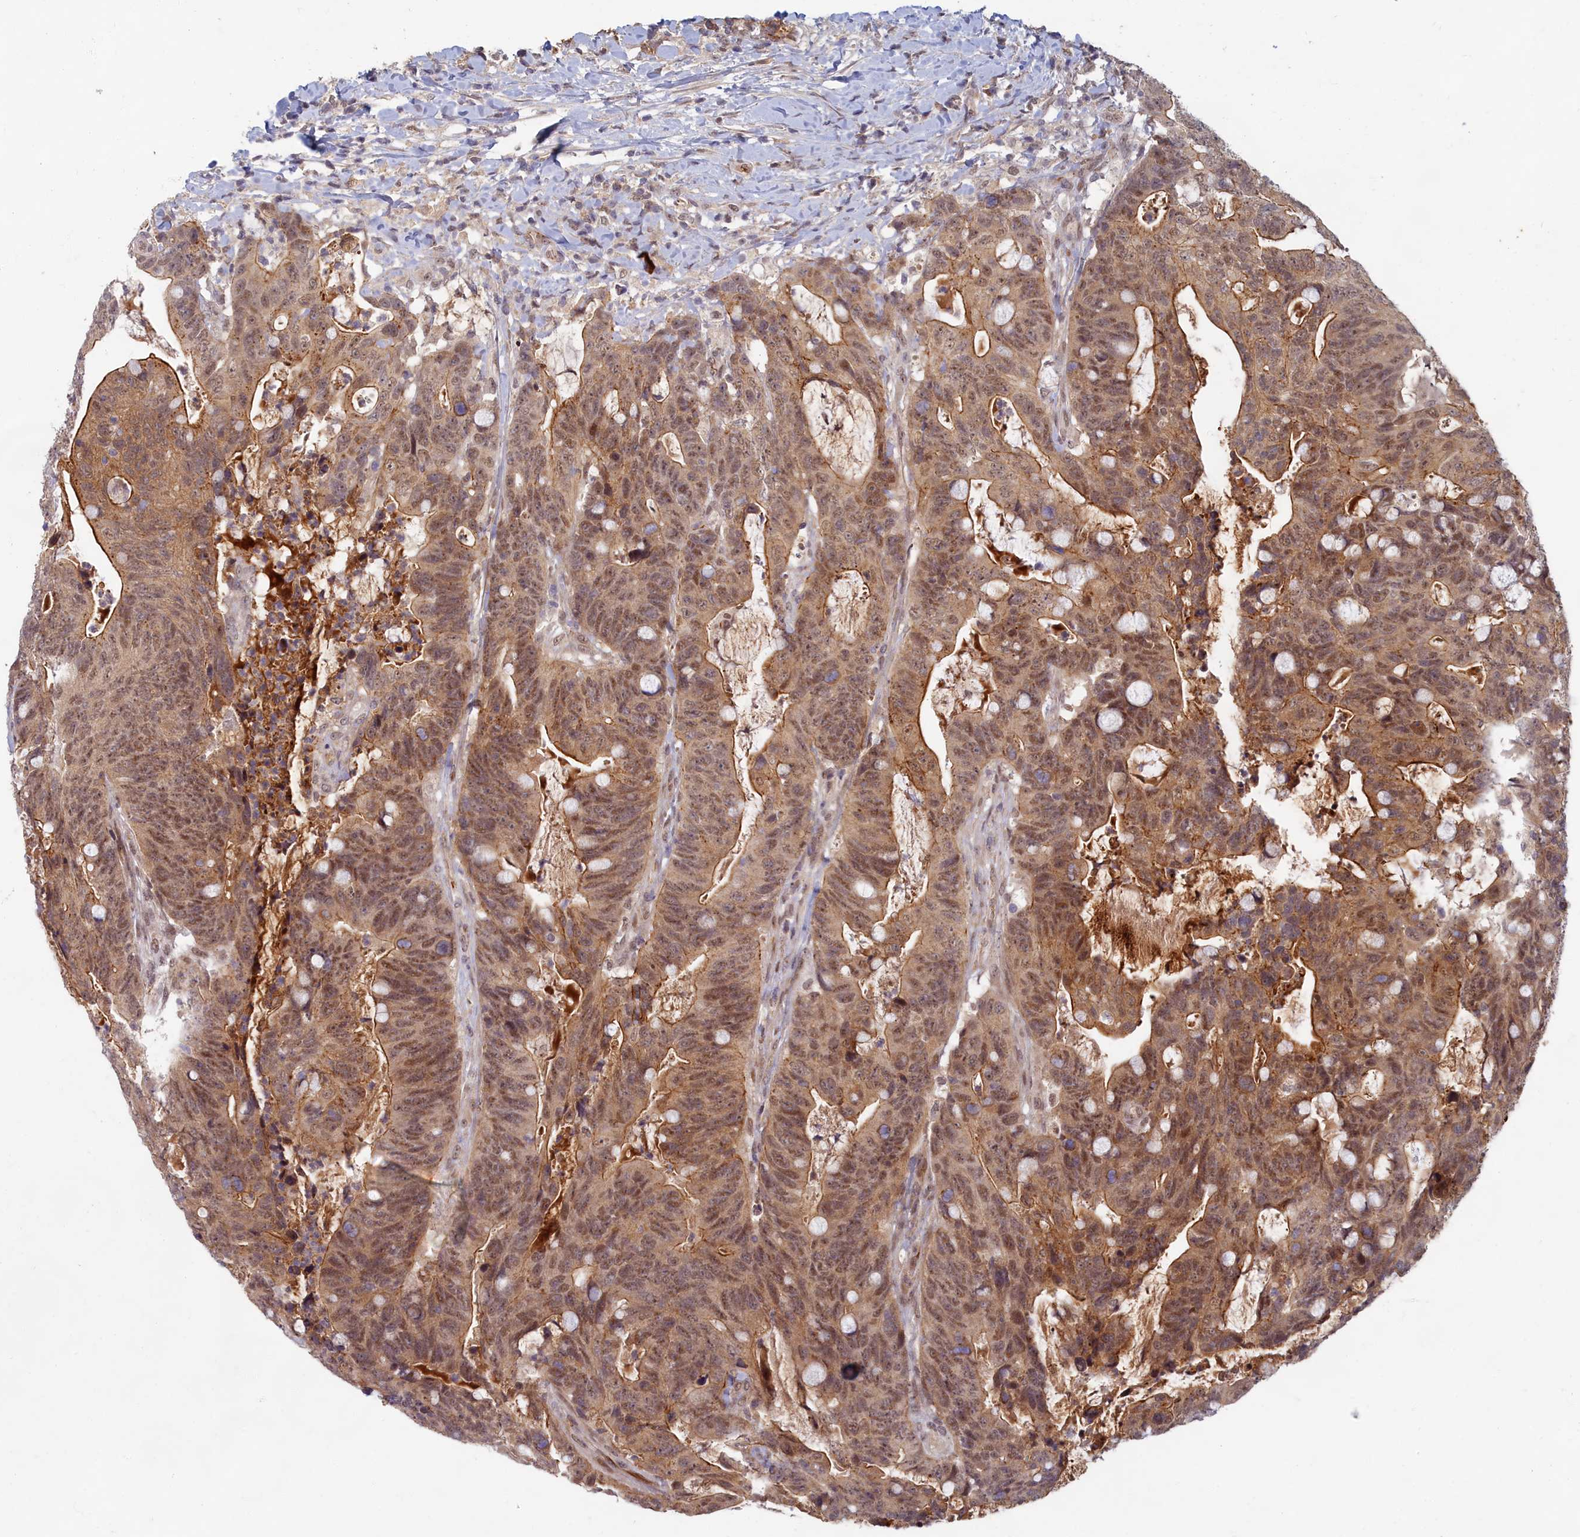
{"staining": {"intensity": "moderate", "quantity": ">75%", "location": "cytoplasmic/membranous,nuclear"}, "tissue": "colorectal cancer", "cell_type": "Tumor cells", "image_type": "cancer", "snomed": [{"axis": "morphology", "description": "Adenocarcinoma, NOS"}, {"axis": "topography", "description": "Colon"}], "caption": "Protein expression analysis of colorectal cancer demonstrates moderate cytoplasmic/membranous and nuclear positivity in approximately >75% of tumor cells.", "gene": "EARS2", "patient": {"sex": "female", "age": 82}}